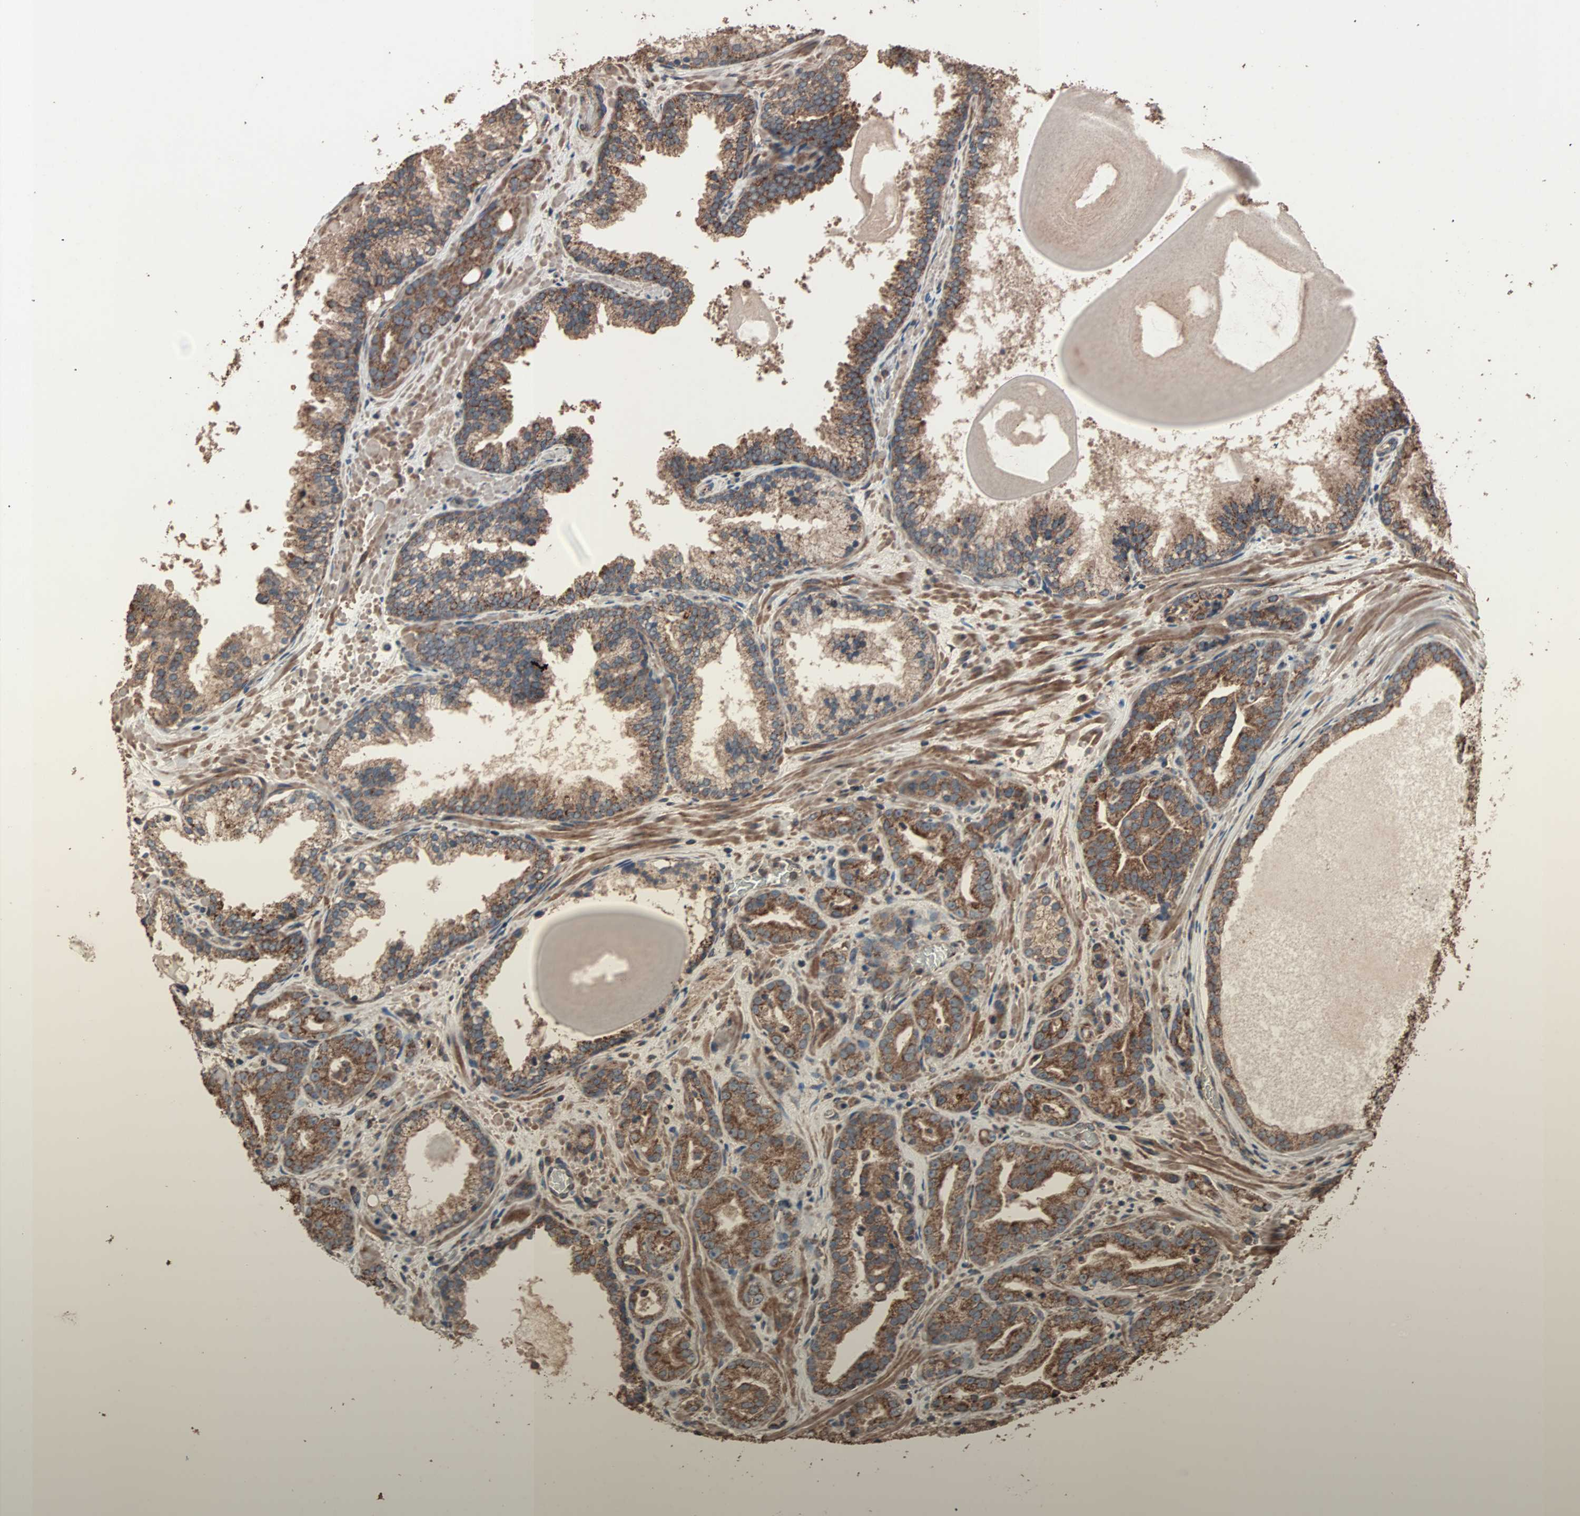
{"staining": {"intensity": "strong", "quantity": ">75%", "location": "cytoplasmic/membranous"}, "tissue": "prostate cancer", "cell_type": "Tumor cells", "image_type": "cancer", "snomed": [{"axis": "morphology", "description": "Adenocarcinoma, Low grade"}, {"axis": "topography", "description": "Prostate"}], "caption": "Human low-grade adenocarcinoma (prostate) stained with a protein marker shows strong staining in tumor cells.", "gene": "MRPL2", "patient": {"sex": "male", "age": 63}}